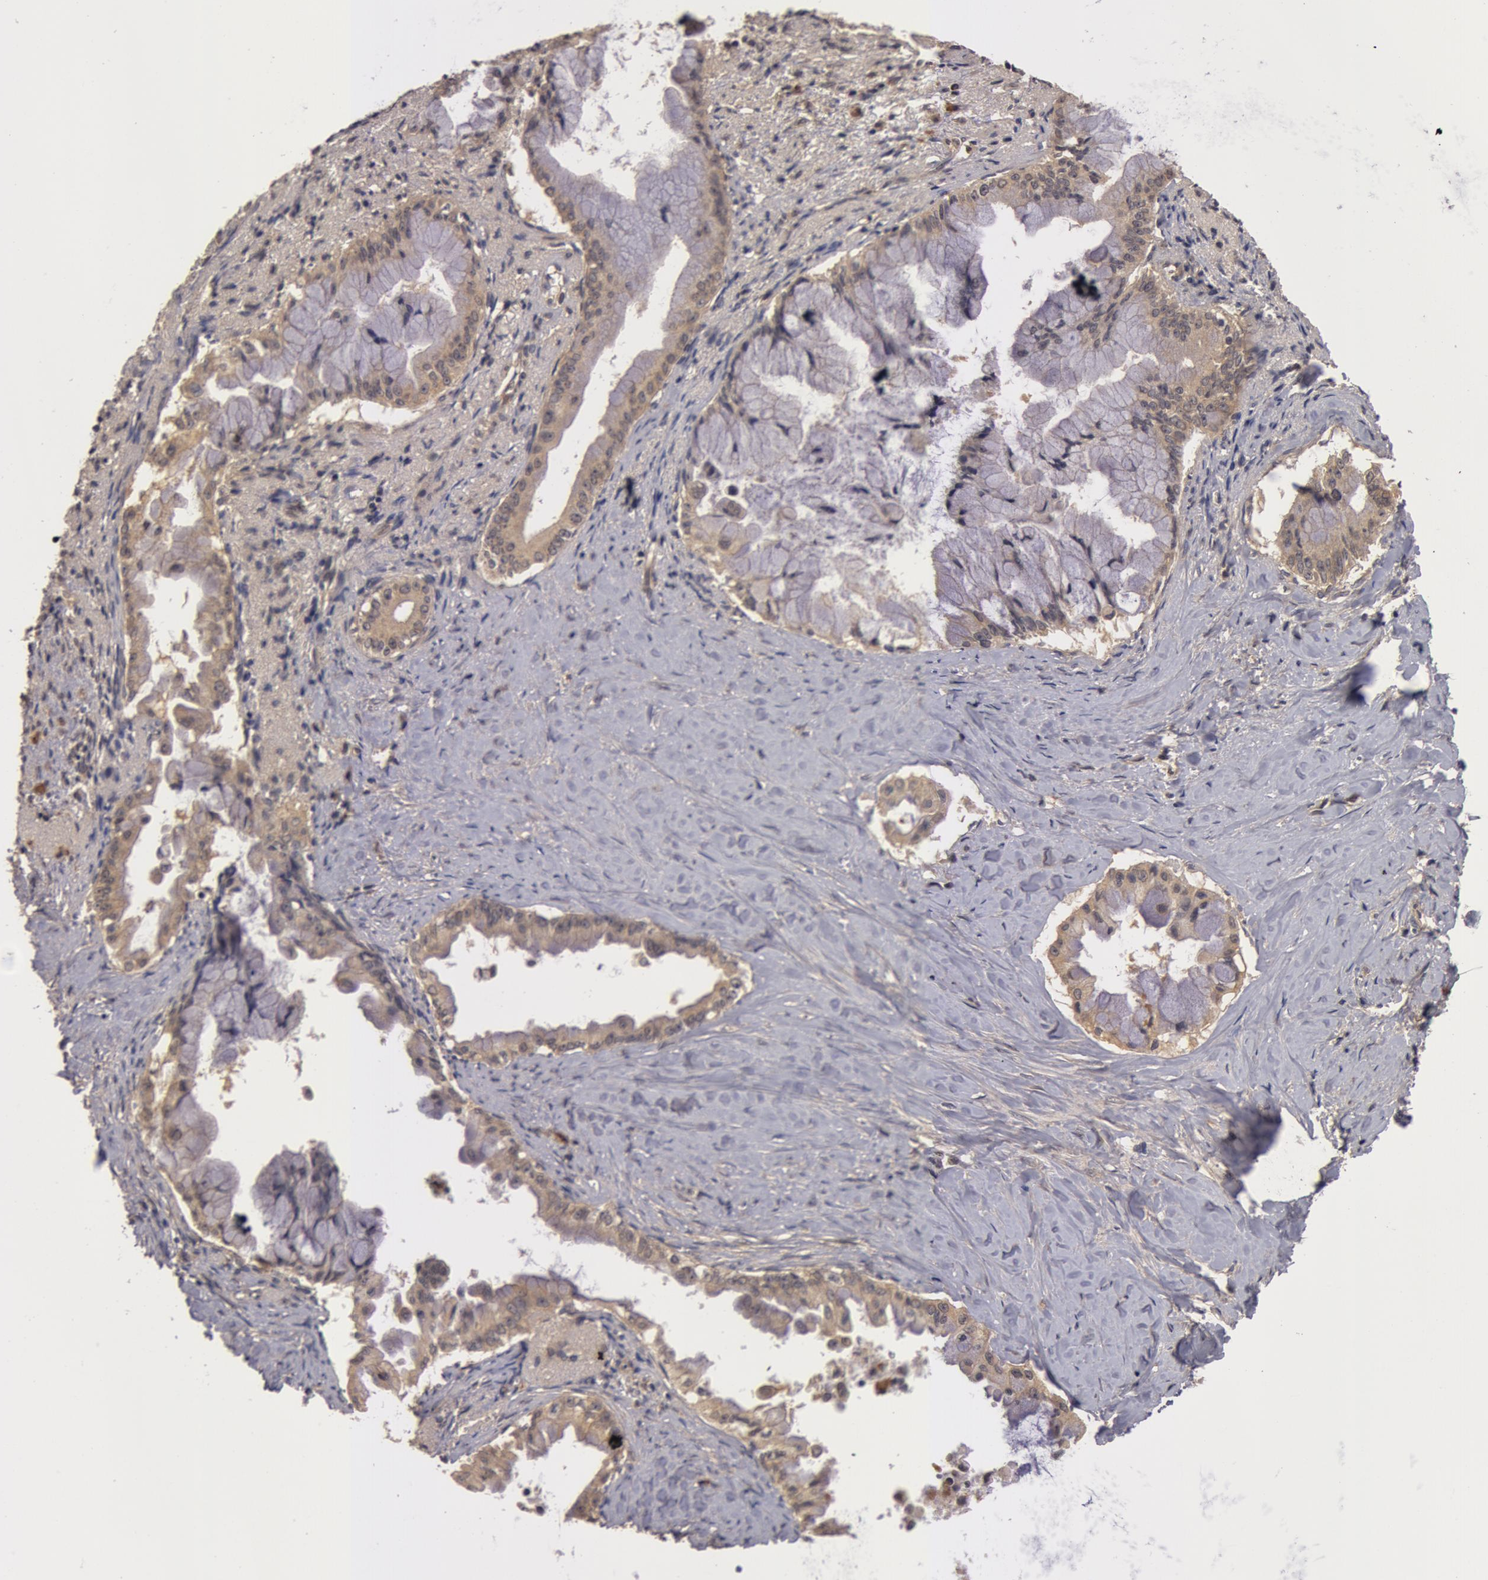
{"staining": {"intensity": "moderate", "quantity": ">75%", "location": "cytoplasmic/membranous"}, "tissue": "pancreatic cancer", "cell_type": "Tumor cells", "image_type": "cancer", "snomed": [{"axis": "morphology", "description": "Adenocarcinoma, NOS"}, {"axis": "topography", "description": "Pancreas"}], "caption": "A high-resolution image shows immunohistochemistry staining of pancreatic cancer (adenocarcinoma), which displays moderate cytoplasmic/membranous expression in about >75% of tumor cells.", "gene": "BCHE", "patient": {"sex": "male", "age": 59}}